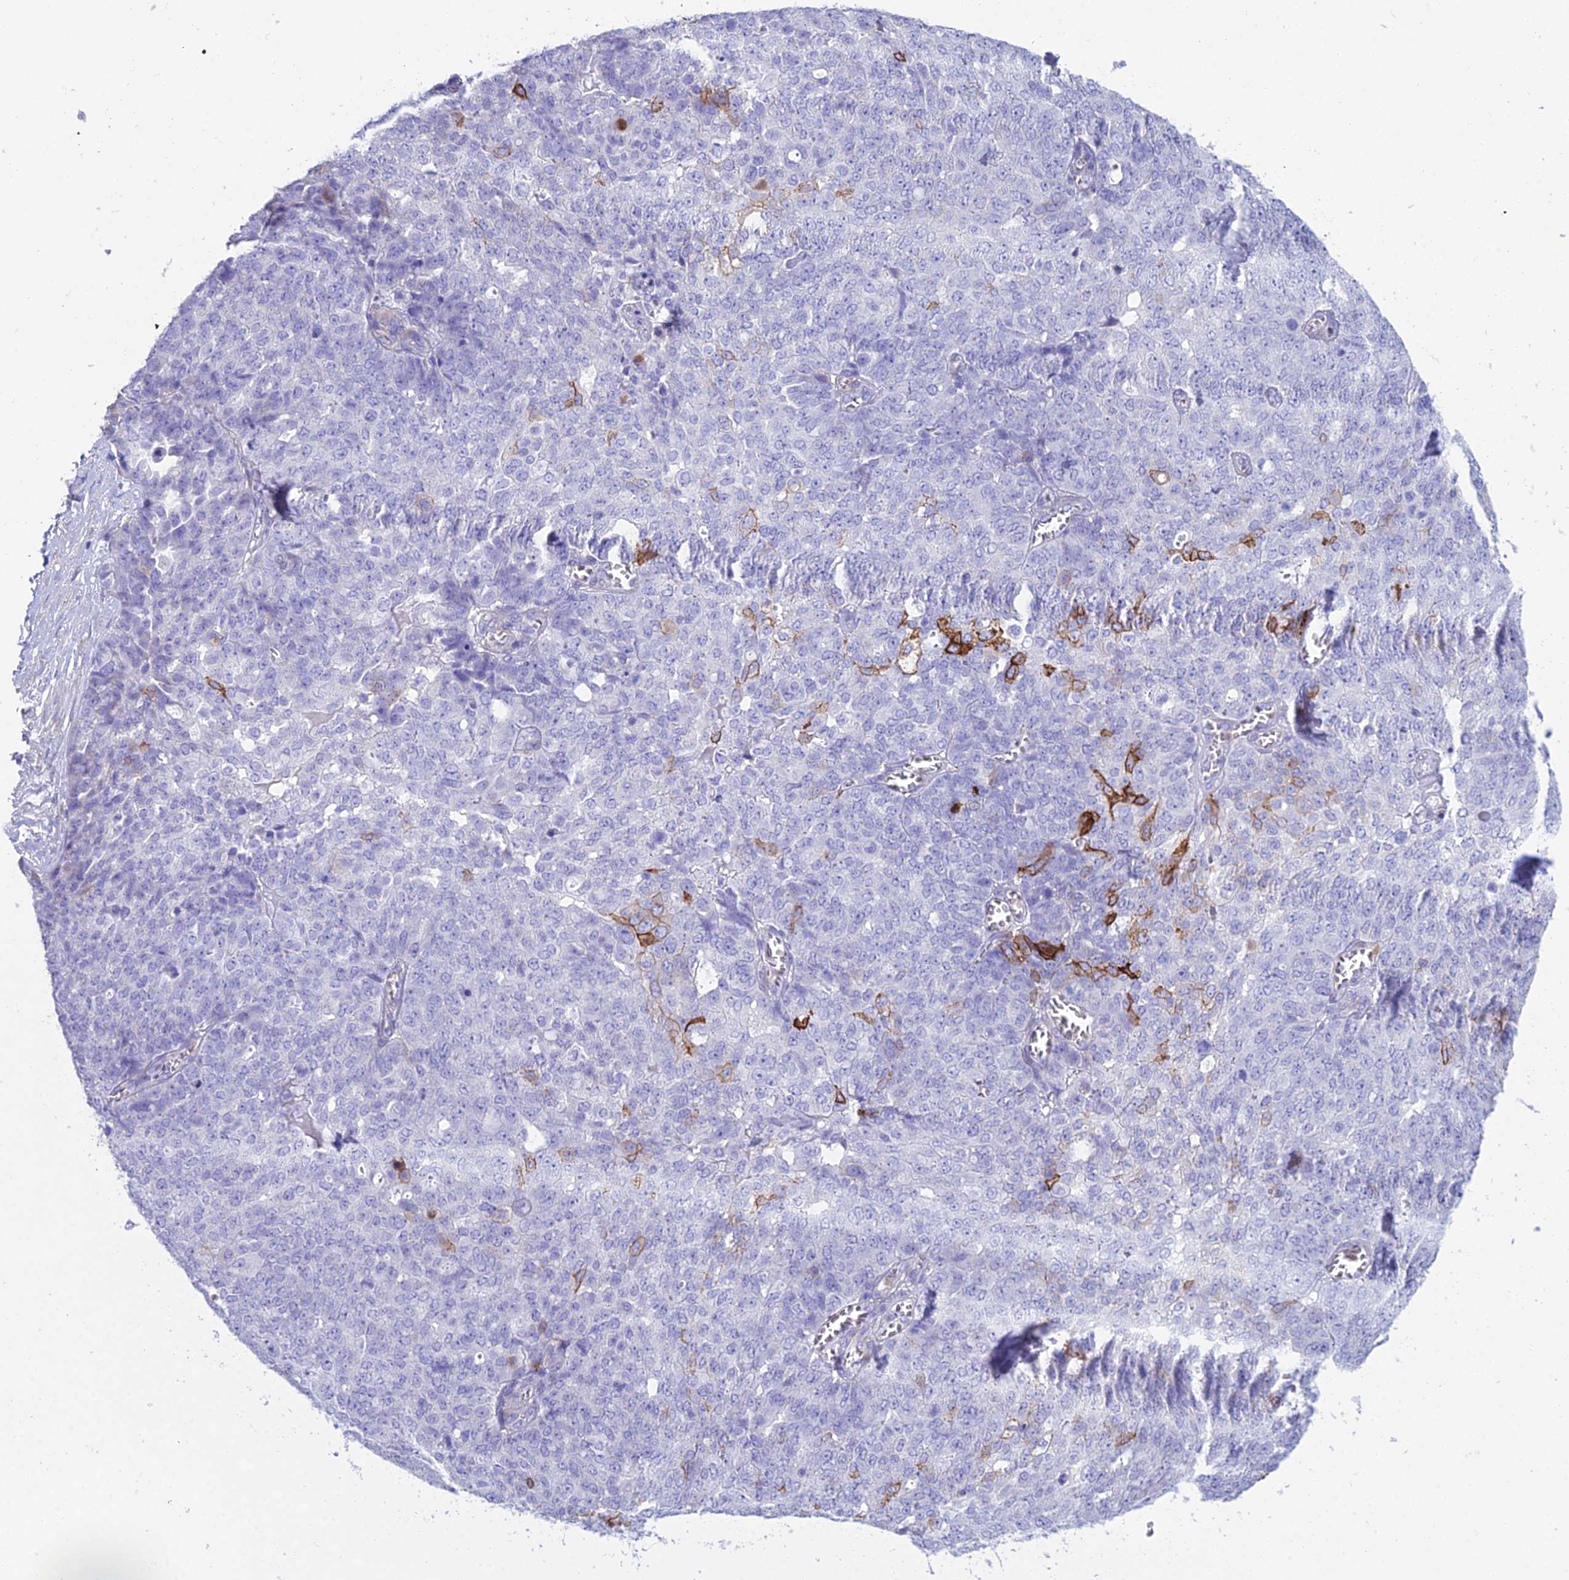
{"staining": {"intensity": "strong", "quantity": "<25%", "location": "cytoplasmic/membranous"}, "tissue": "ovarian cancer", "cell_type": "Tumor cells", "image_type": "cancer", "snomed": [{"axis": "morphology", "description": "Cystadenocarcinoma, serous, NOS"}, {"axis": "topography", "description": "Soft tissue"}, {"axis": "topography", "description": "Ovary"}], "caption": "Ovarian serous cystadenocarcinoma tissue displays strong cytoplasmic/membranous positivity in approximately <25% of tumor cells", "gene": "OR1Q1", "patient": {"sex": "female", "age": 57}}